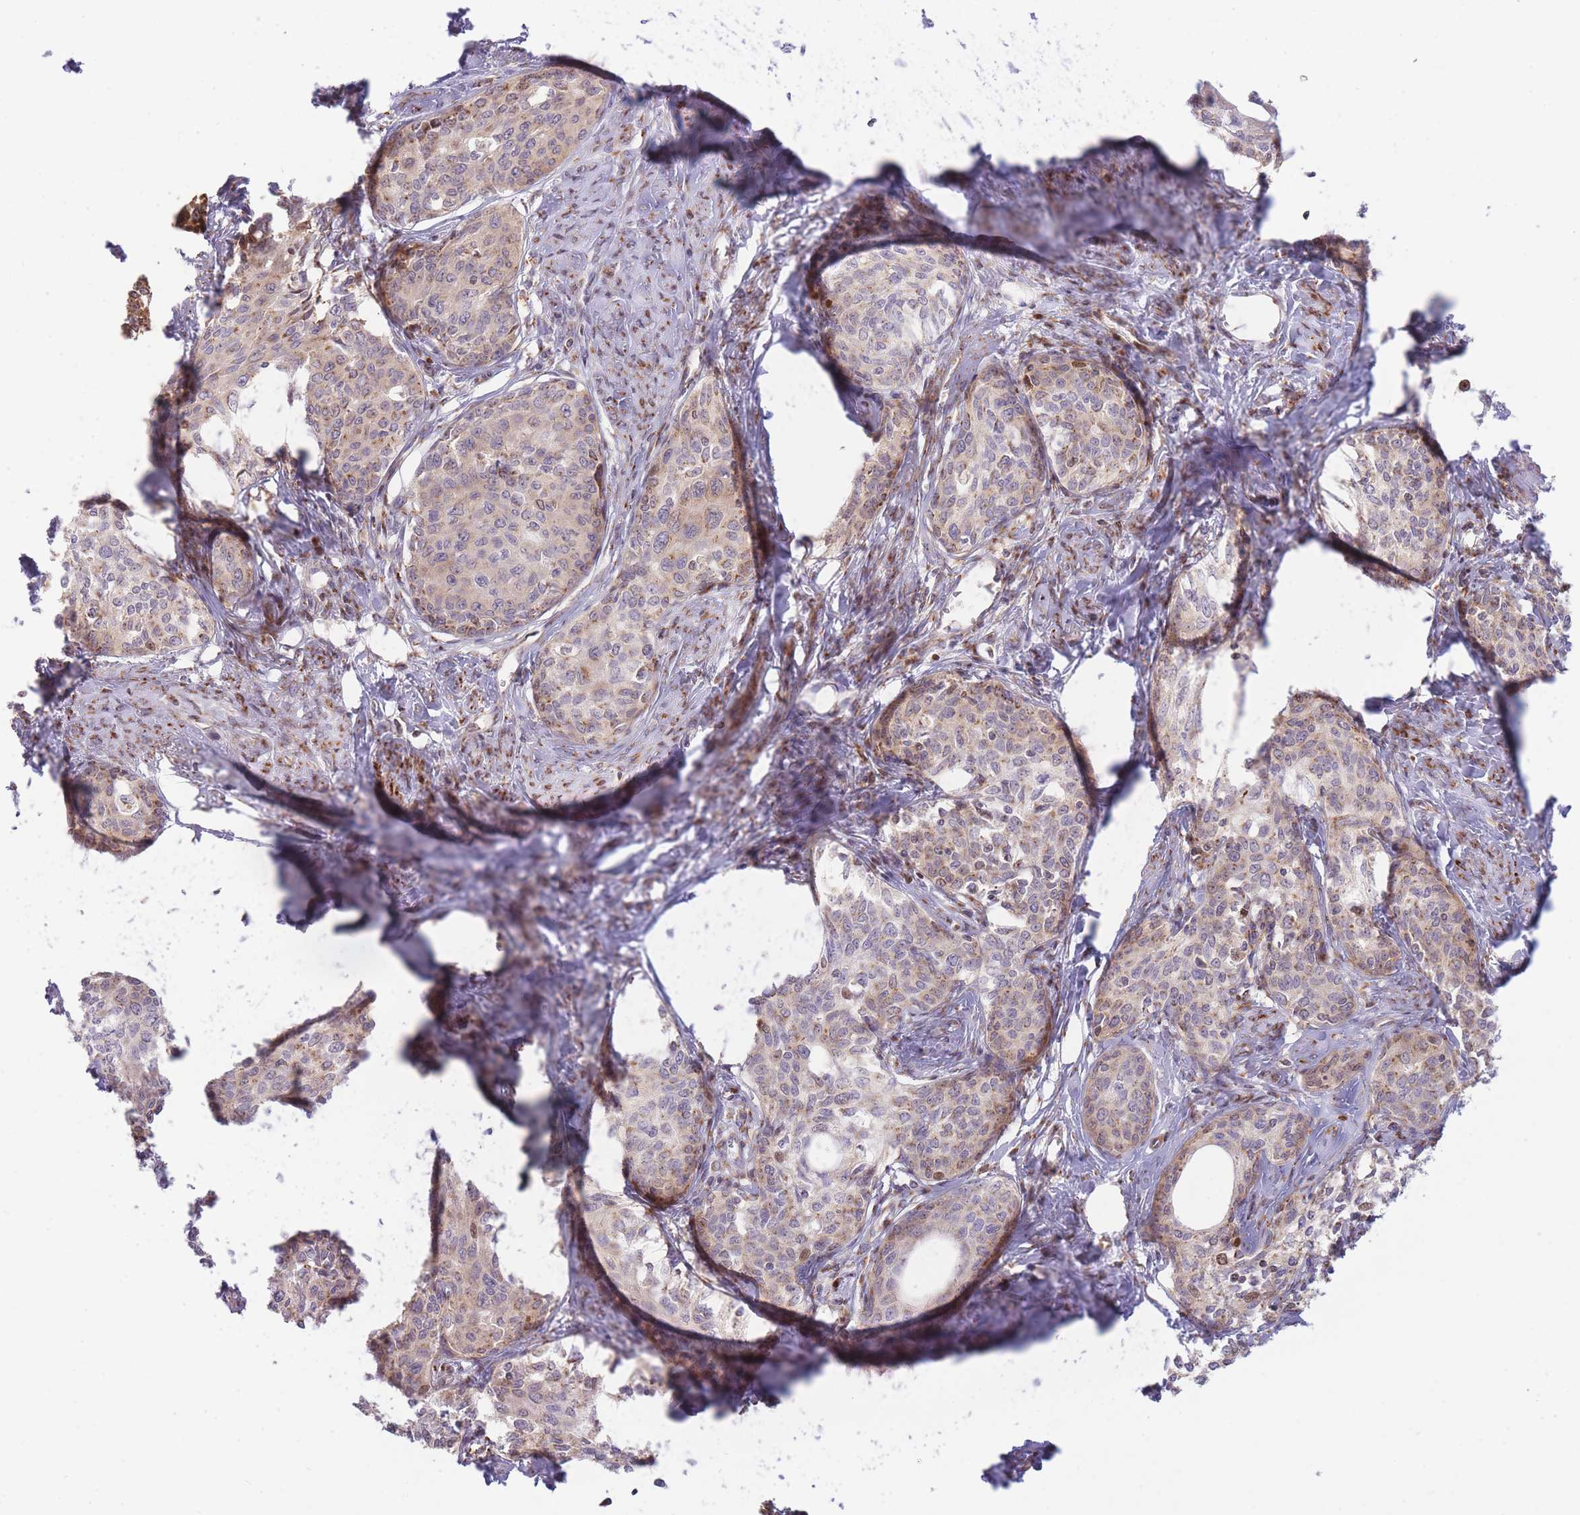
{"staining": {"intensity": "weak", "quantity": "<25%", "location": "cytoplasmic/membranous"}, "tissue": "cervical cancer", "cell_type": "Tumor cells", "image_type": "cancer", "snomed": [{"axis": "morphology", "description": "Squamous cell carcinoma, NOS"}, {"axis": "morphology", "description": "Adenocarcinoma, NOS"}, {"axis": "topography", "description": "Cervix"}], "caption": "This is an immunohistochemistry histopathology image of cervical cancer. There is no staining in tumor cells.", "gene": "PPP3R2", "patient": {"sex": "female", "age": 52}}